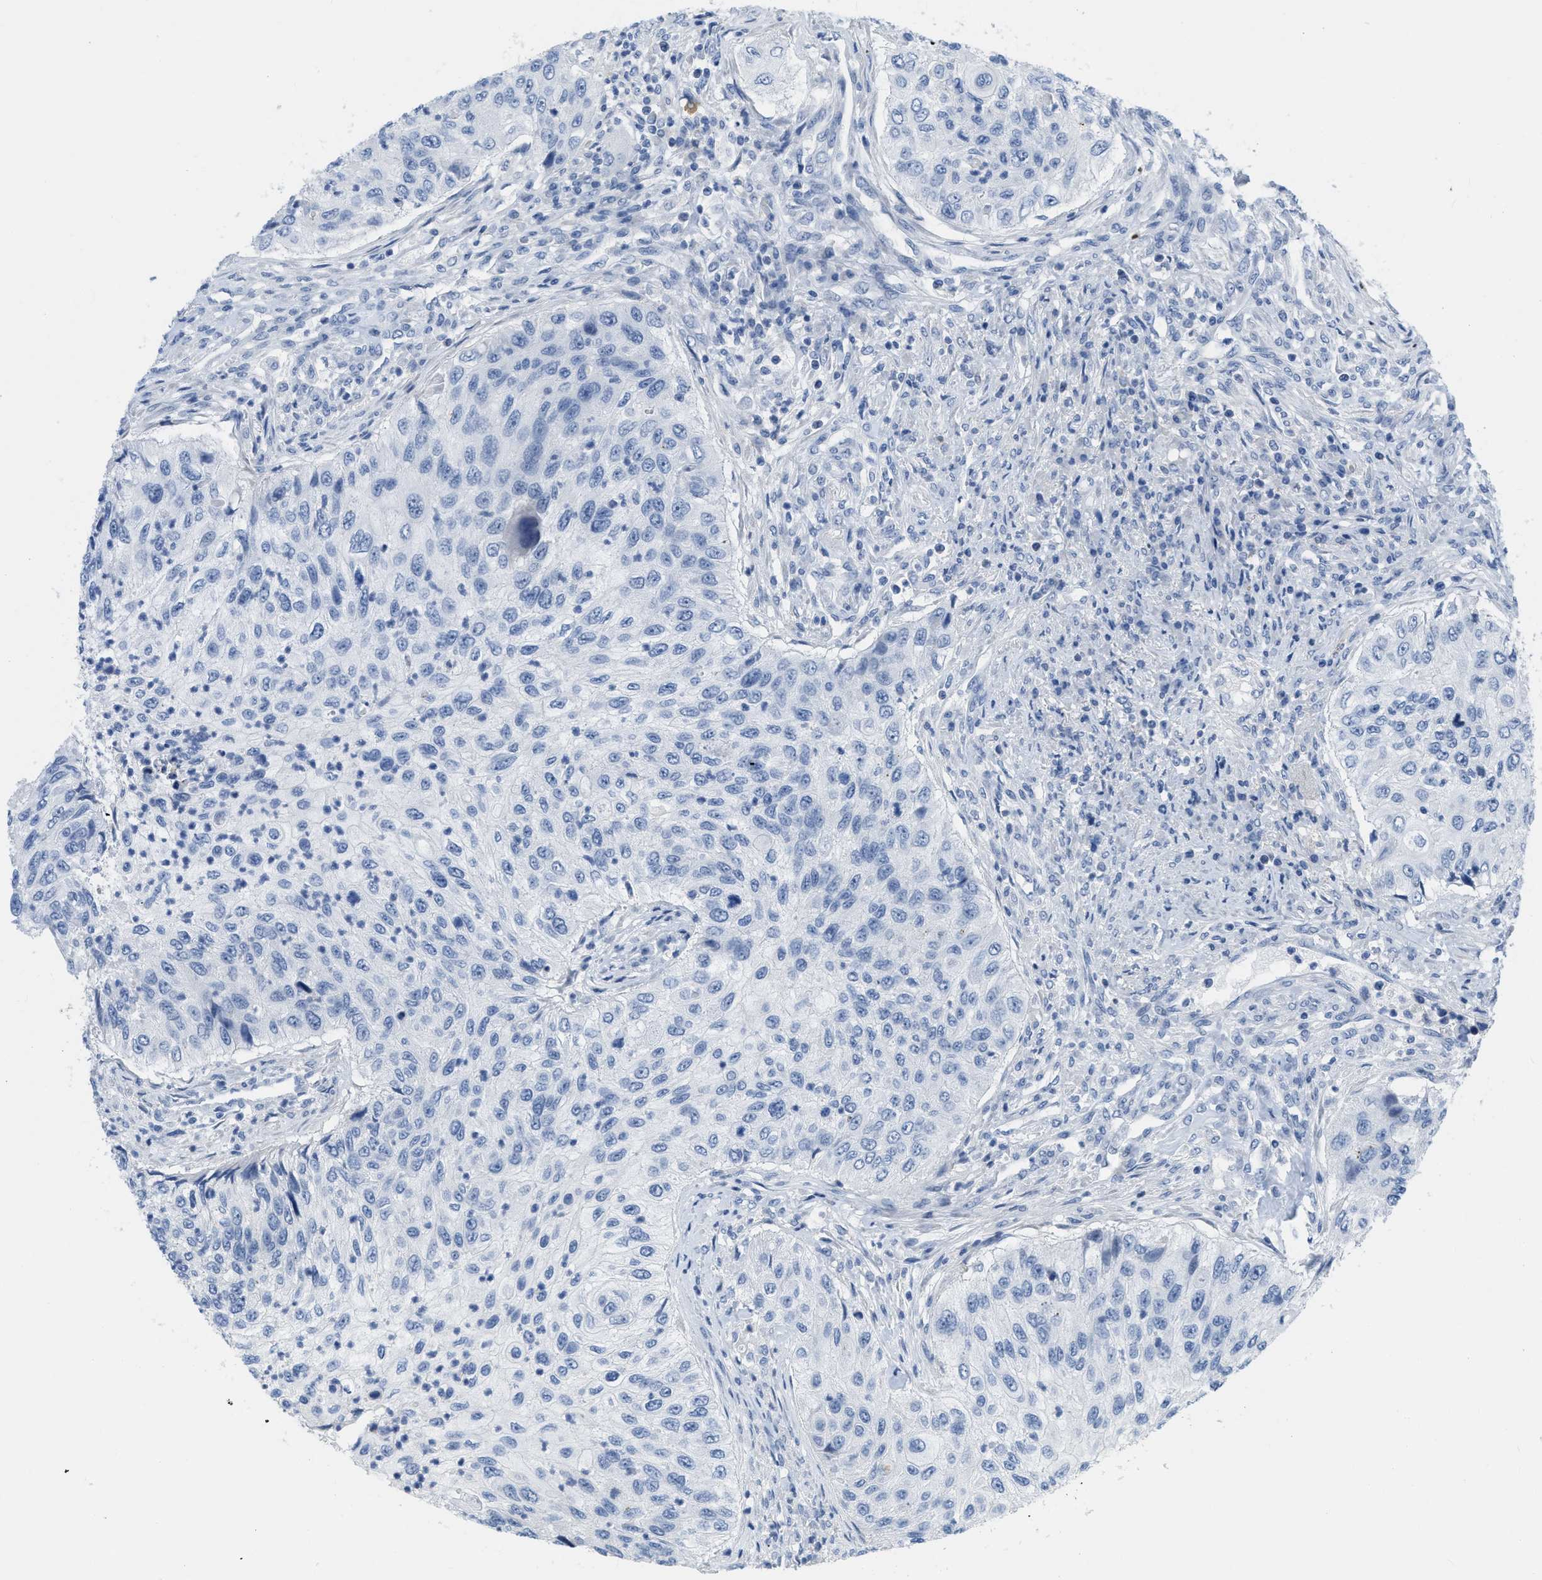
{"staining": {"intensity": "negative", "quantity": "none", "location": "none"}, "tissue": "urothelial cancer", "cell_type": "Tumor cells", "image_type": "cancer", "snomed": [{"axis": "morphology", "description": "Urothelial carcinoma, High grade"}, {"axis": "topography", "description": "Urinary bladder"}], "caption": "The histopathology image exhibits no staining of tumor cells in urothelial cancer. (DAB (3,3'-diaminobenzidine) immunohistochemistry visualized using brightfield microscopy, high magnification).", "gene": "CRYM", "patient": {"sex": "female", "age": 60}}